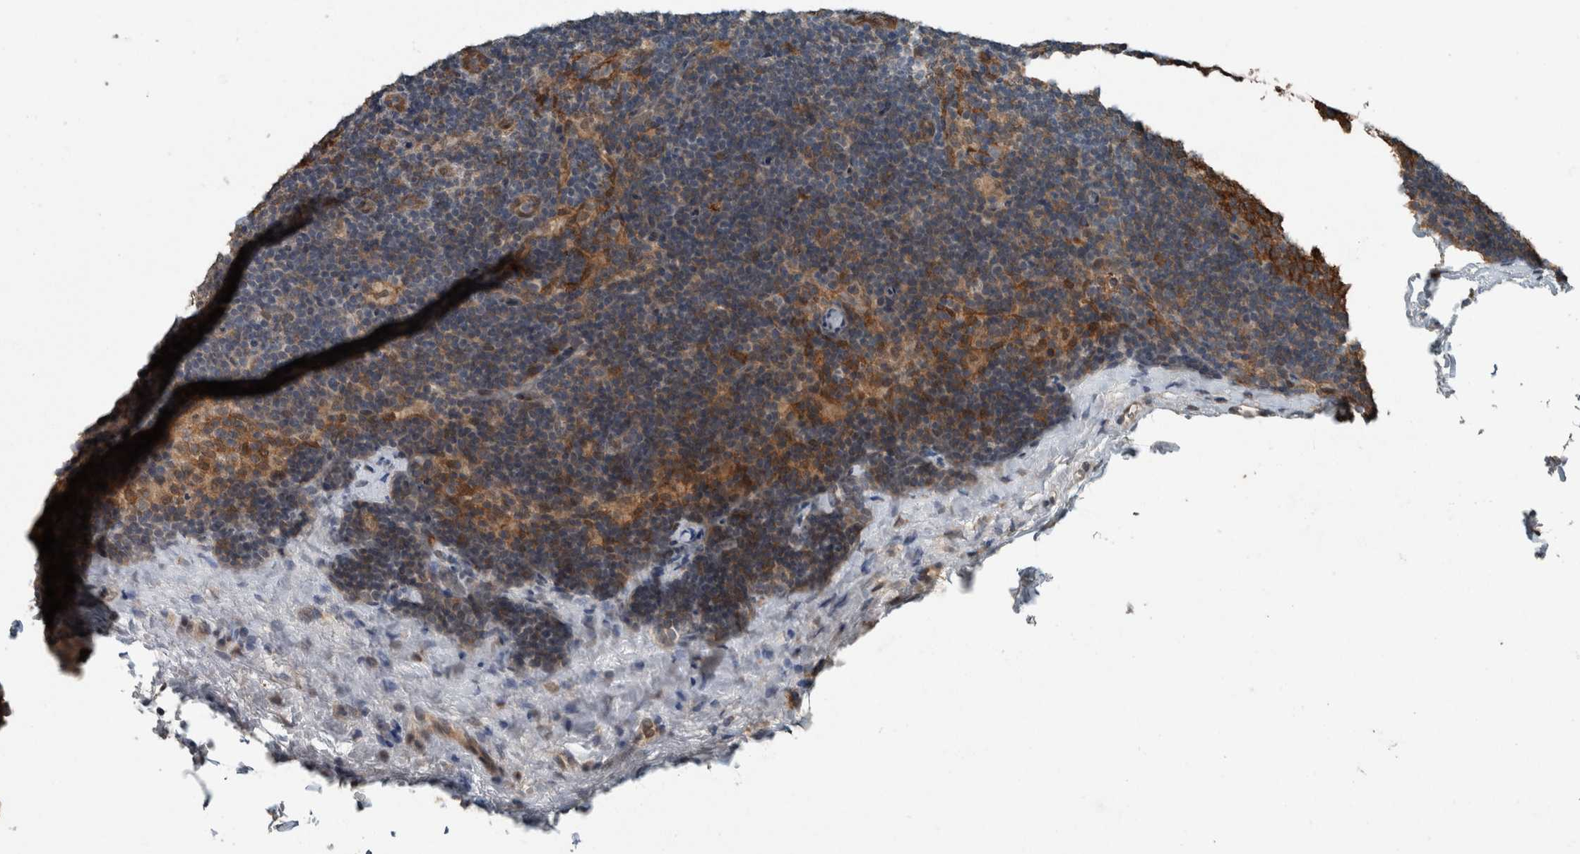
{"staining": {"intensity": "moderate", "quantity": ">75%", "location": "cytoplasmic/membranous"}, "tissue": "lymph node", "cell_type": "Germinal center cells", "image_type": "normal", "snomed": [{"axis": "morphology", "description": "Normal tissue, NOS"}, {"axis": "topography", "description": "Lymph node"}], "caption": "IHC histopathology image of normal lymph node stained for a protein (brown), which reveals medium levels of moderate cytoplasmic/membranous positivity in about >75% of germinal center cells.", "gene": "MYO1E", "patient": {"sex": "female", "age": 22}}